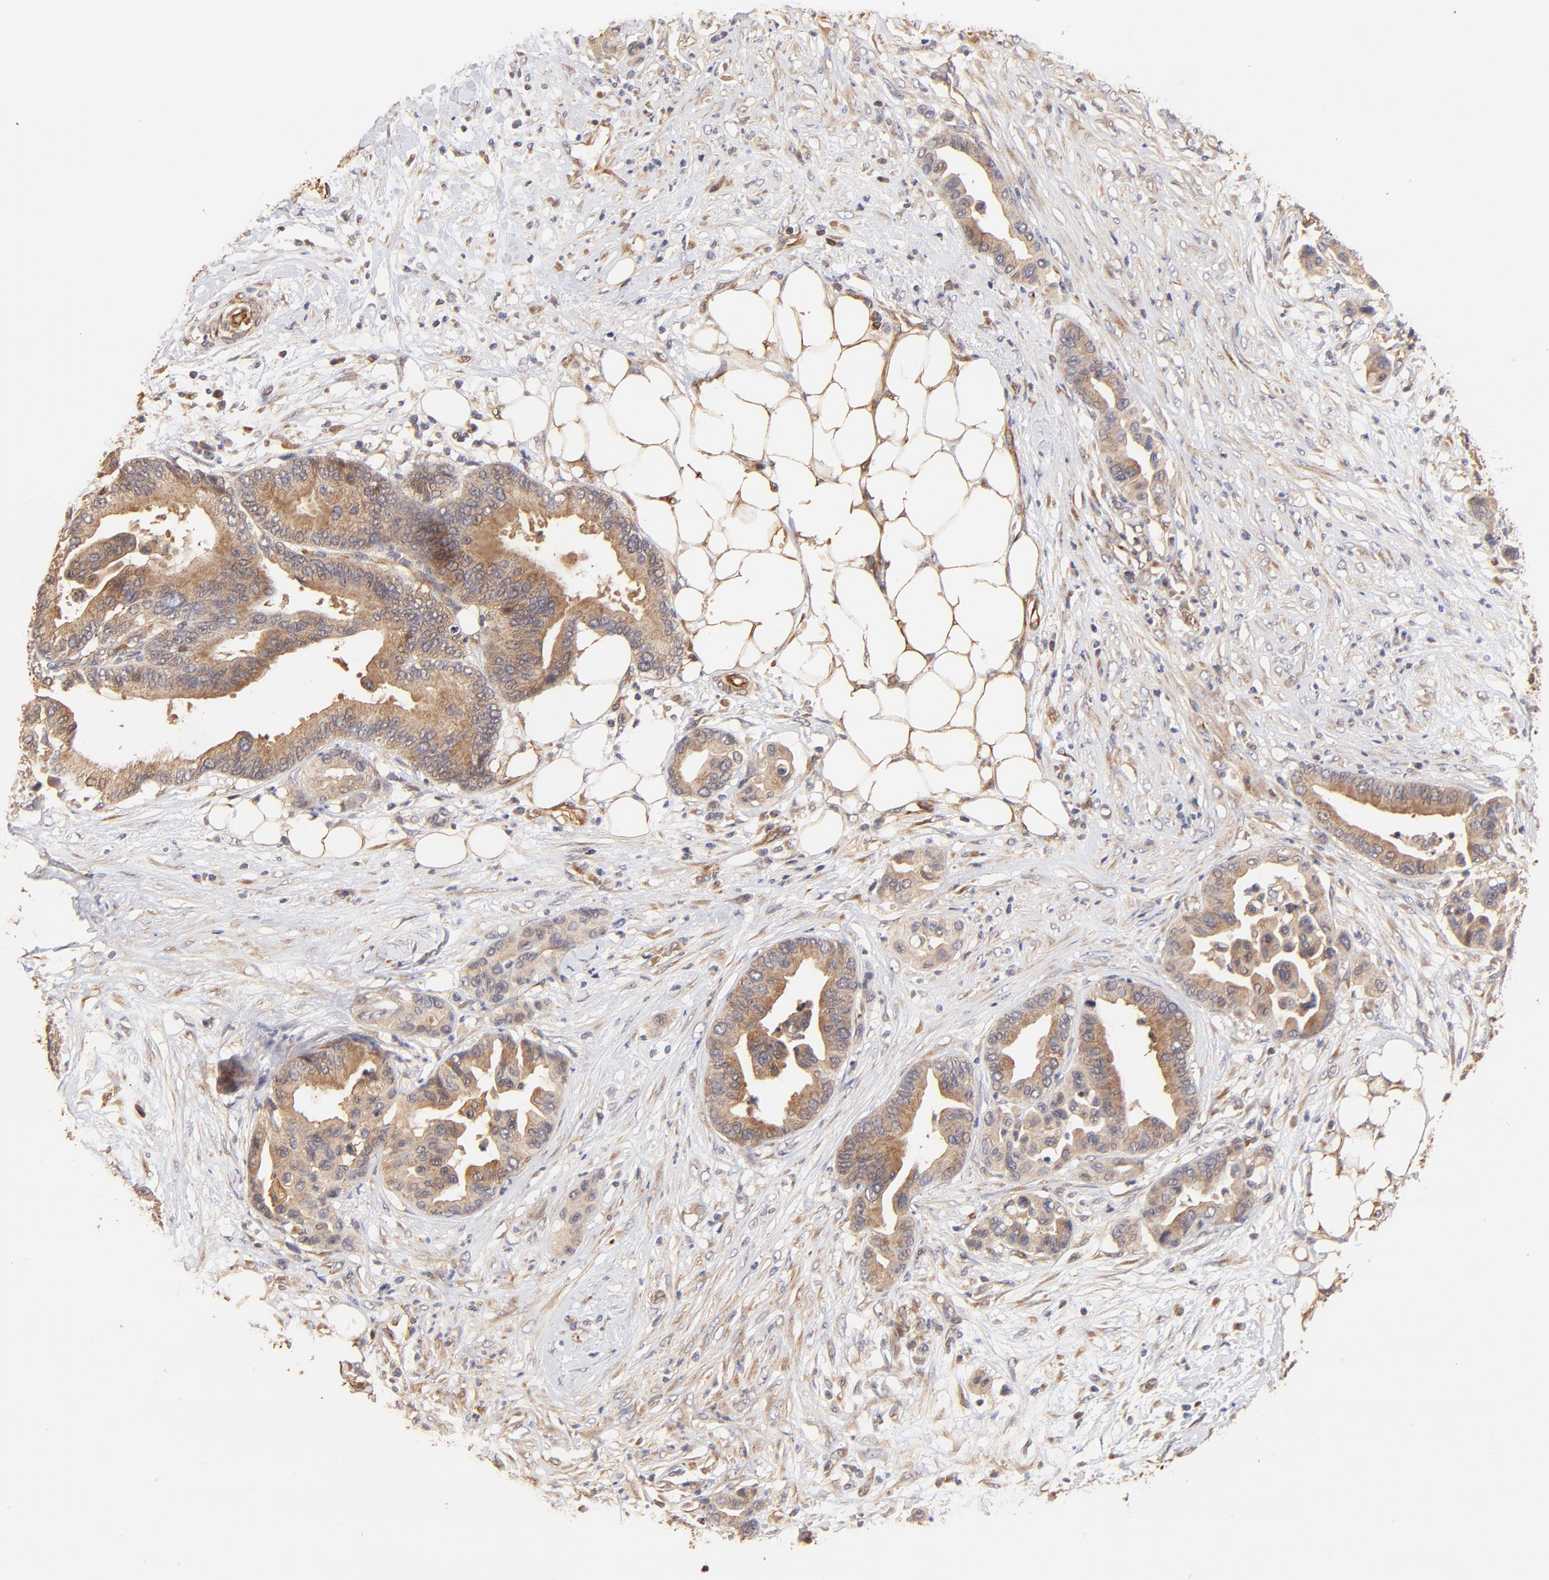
{"staining": {"intensity": "weak", "quantity": ">75%", "location": "cytoplasmic/membranous"}, "tissue": "colorectal cancer", "cell_type": "Tumor cells", "image_type": "cancer", "snomed": [{"axis": "morphology", "description": "Adenocarcinoma, NOS"}, {"axis": "topography", "description": "Colon"}], "caption": "Weak cytoplasmic/membranous protein positivity is identified in about >75% of tumor cells in adenocarcinoma (colorectal). (IHC, brightfield microscopy, high magnification).", "gene": "TNFAIP3", "patient": {"sex": "male", "age": 82}}